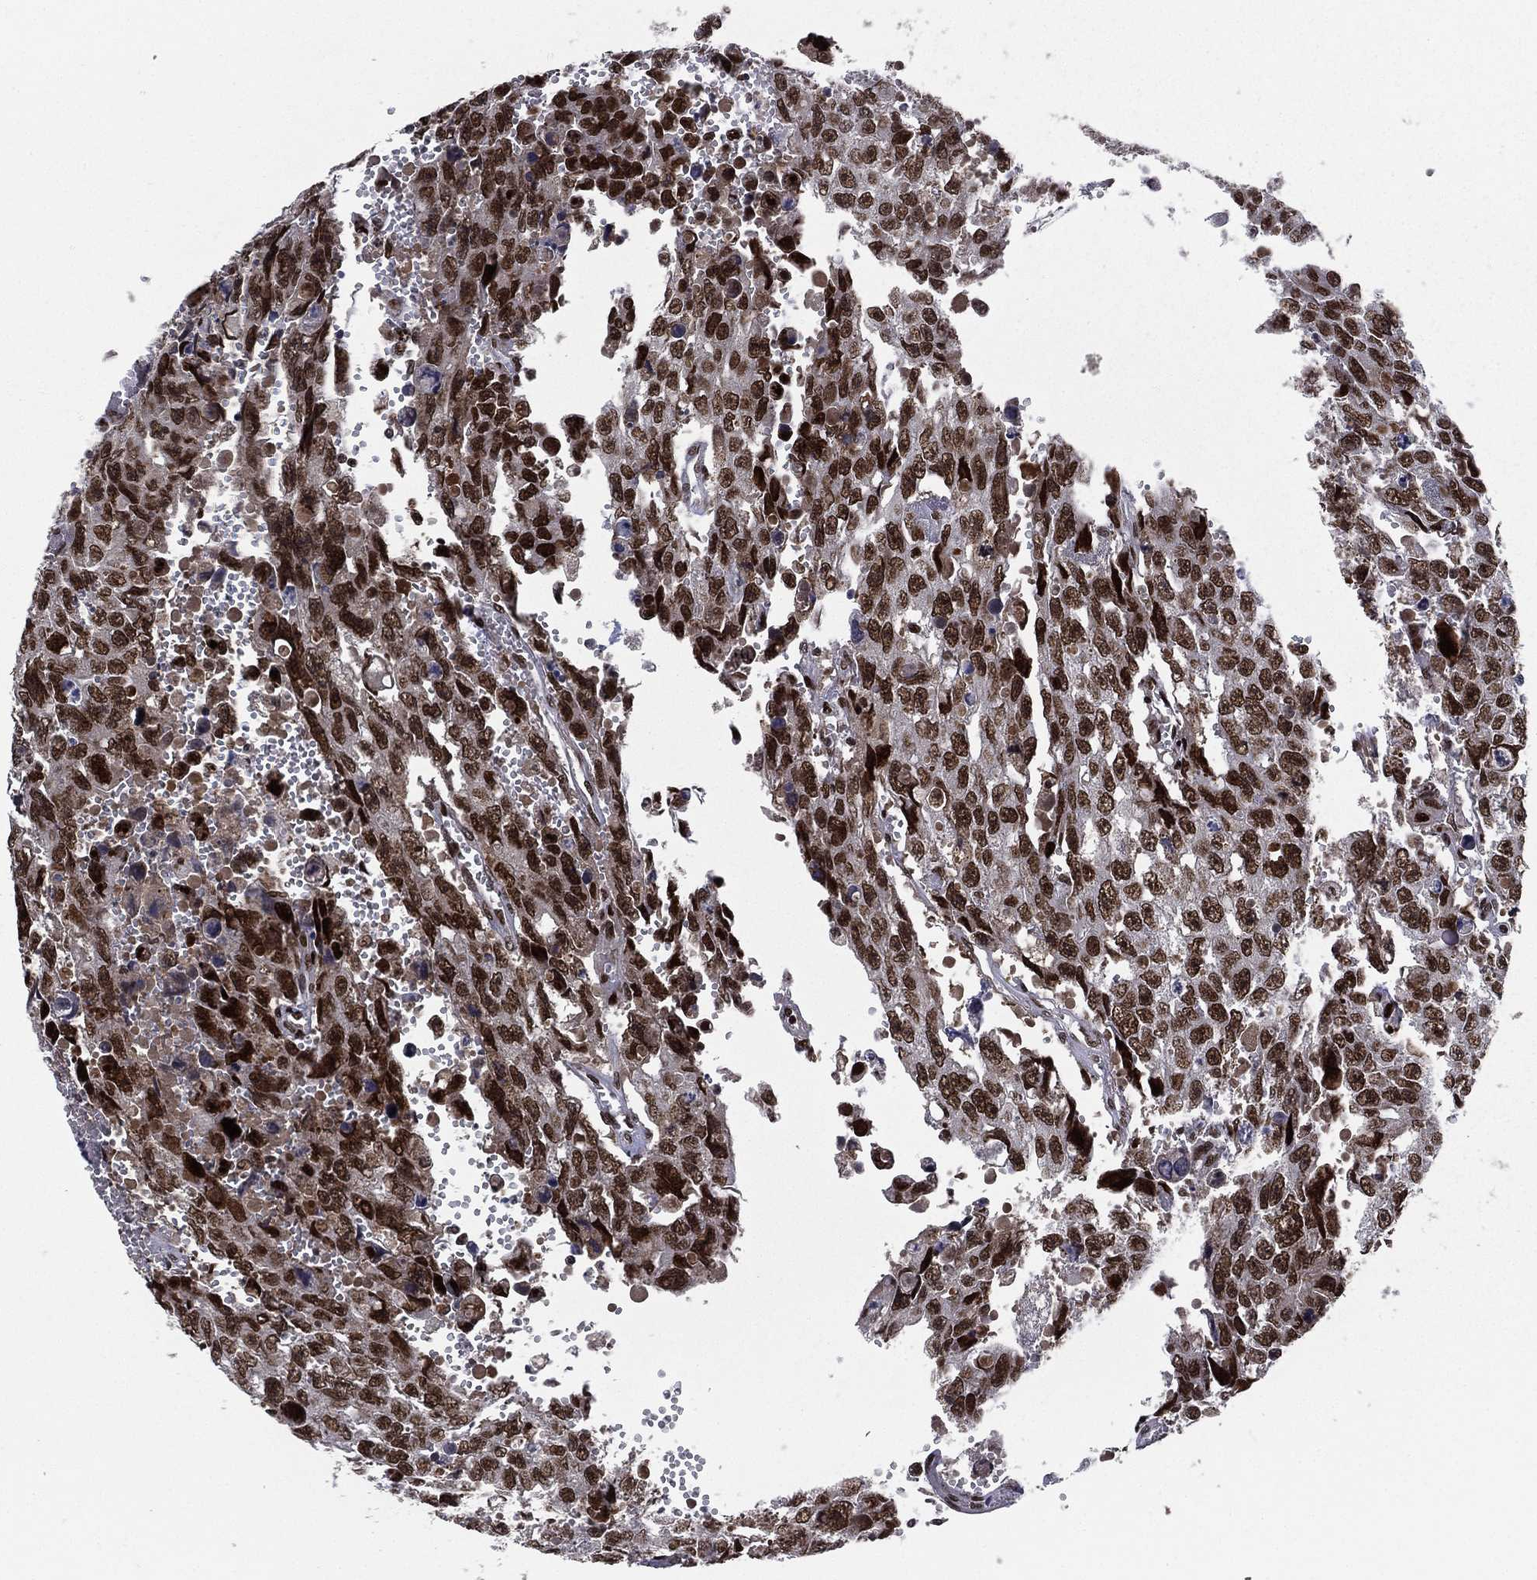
{"staining": {"intensity": "strong", "quantity": ">75%", "location": "nuclear"}, "tissue": "testis cancer", "cell_type": "Tumor cells", "image_type": "cancer", "snomed": [{"axis": "morphology", "description": "Seminoma, NOS"}, {"axis": "topography", "description": "Testis"}], "caption": "A micrograph of human testis cancer (seminoma) stained for a protein displays strong nuclear brown staining in tumor cells.", "gene": "RTF1", "patient": {"sex": "male", "age": 26}}